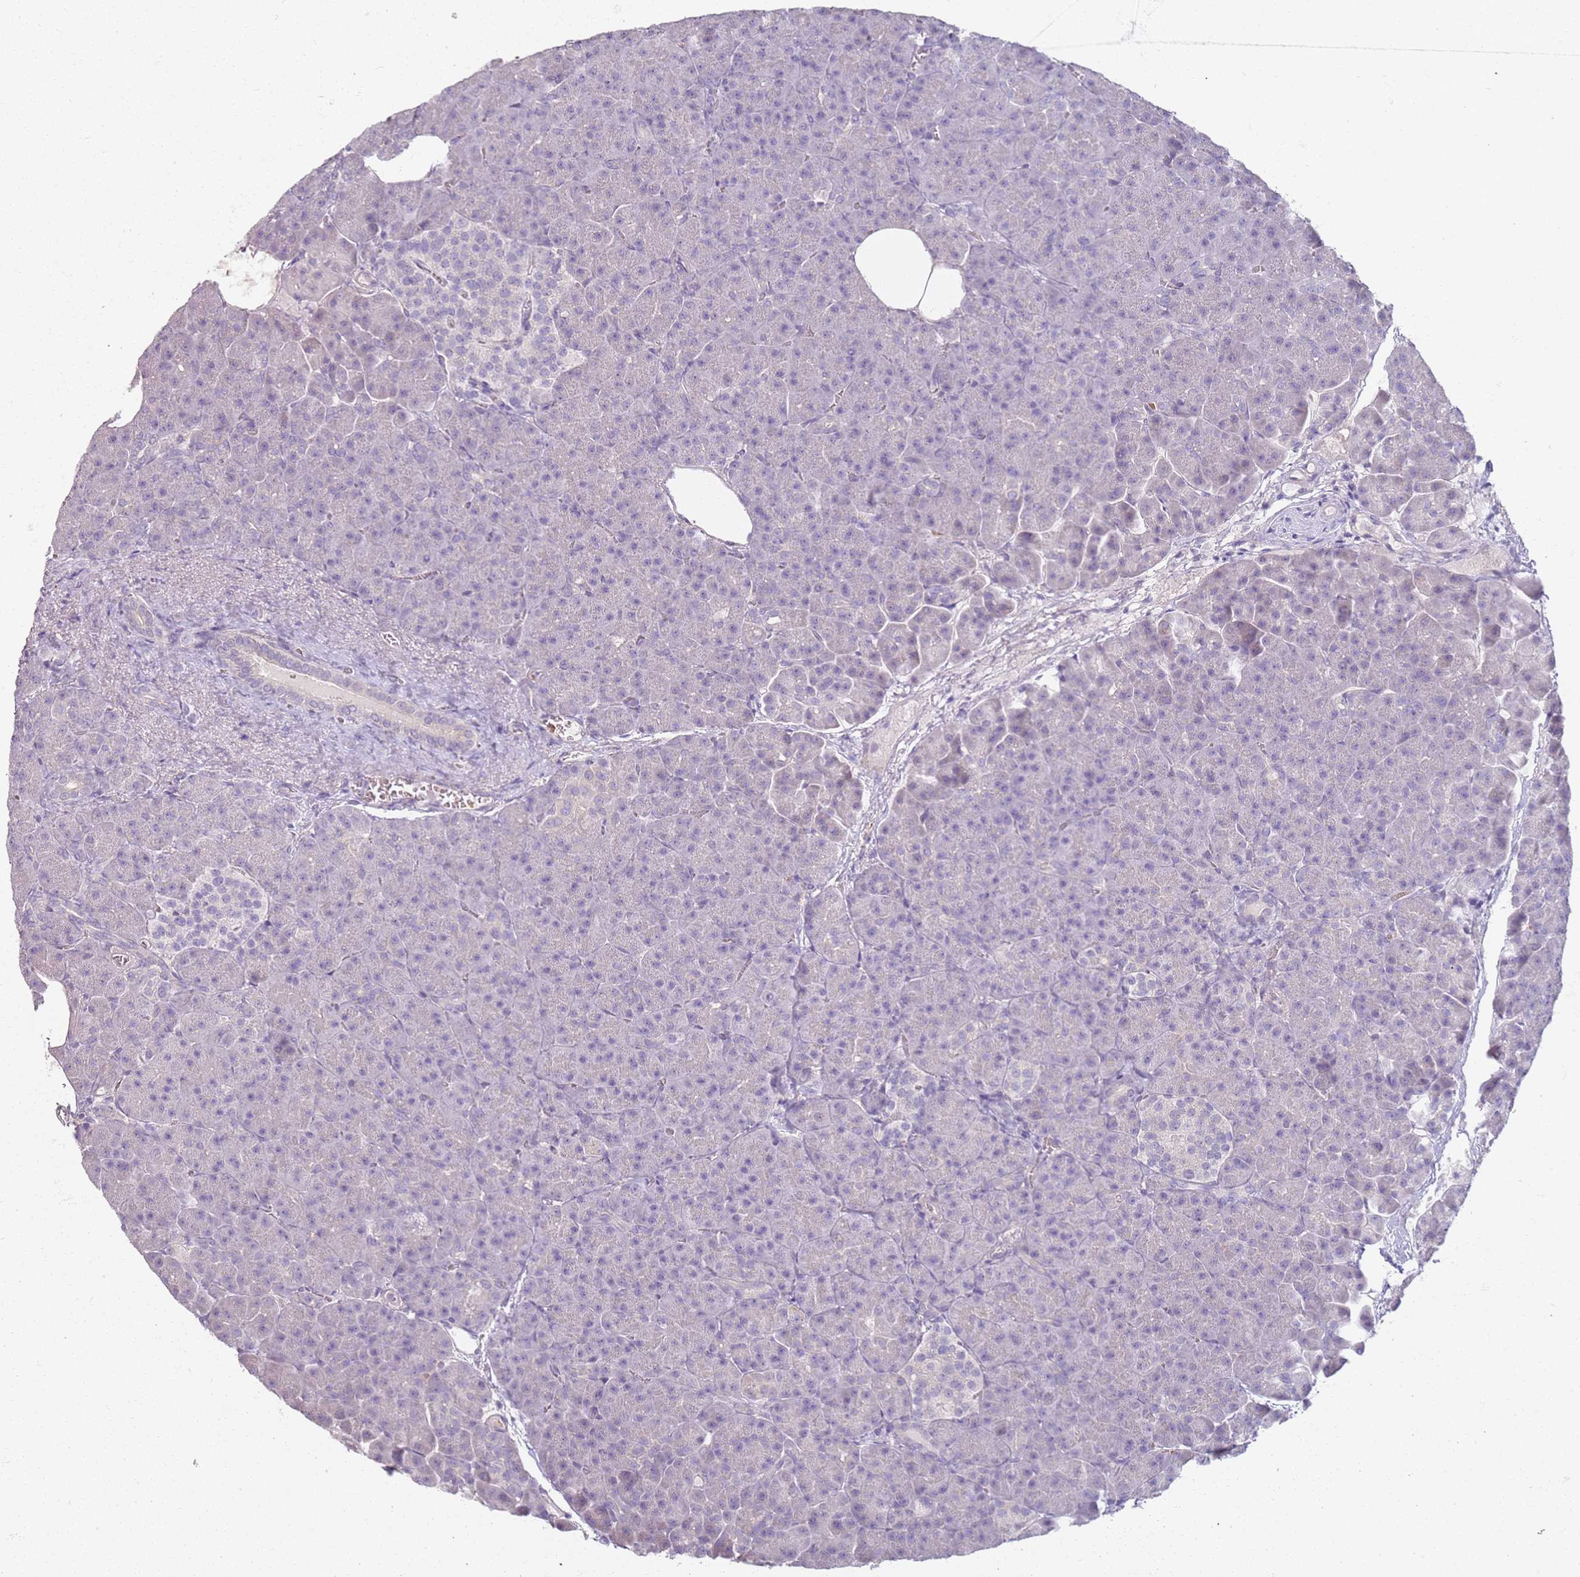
{"staining": {"intensity": "negative", "quantity": "none", "location": "none"}, "tissue": "pancreas", "cell_type": "Exocrine glandular cells", "image_type": "normal", "snomed": [{"axis": "morphology", "description": "Normal tissue, NOS"}, {"axis": "topography", "description": "Pancreas"}], "caption": "High power microscopy histopathology image of an immunohistochemistry (IHC) image of unremarkable pancreas, revealing no significant expression in exocrine glandular cells. (Brightfield microscopy of DAB (3,3'-diaminobenzidine) immunohistochemistry (IHC) at high magnification).", "gene": "CD40LG", "patient": {"sex": "female", "age": 74}}